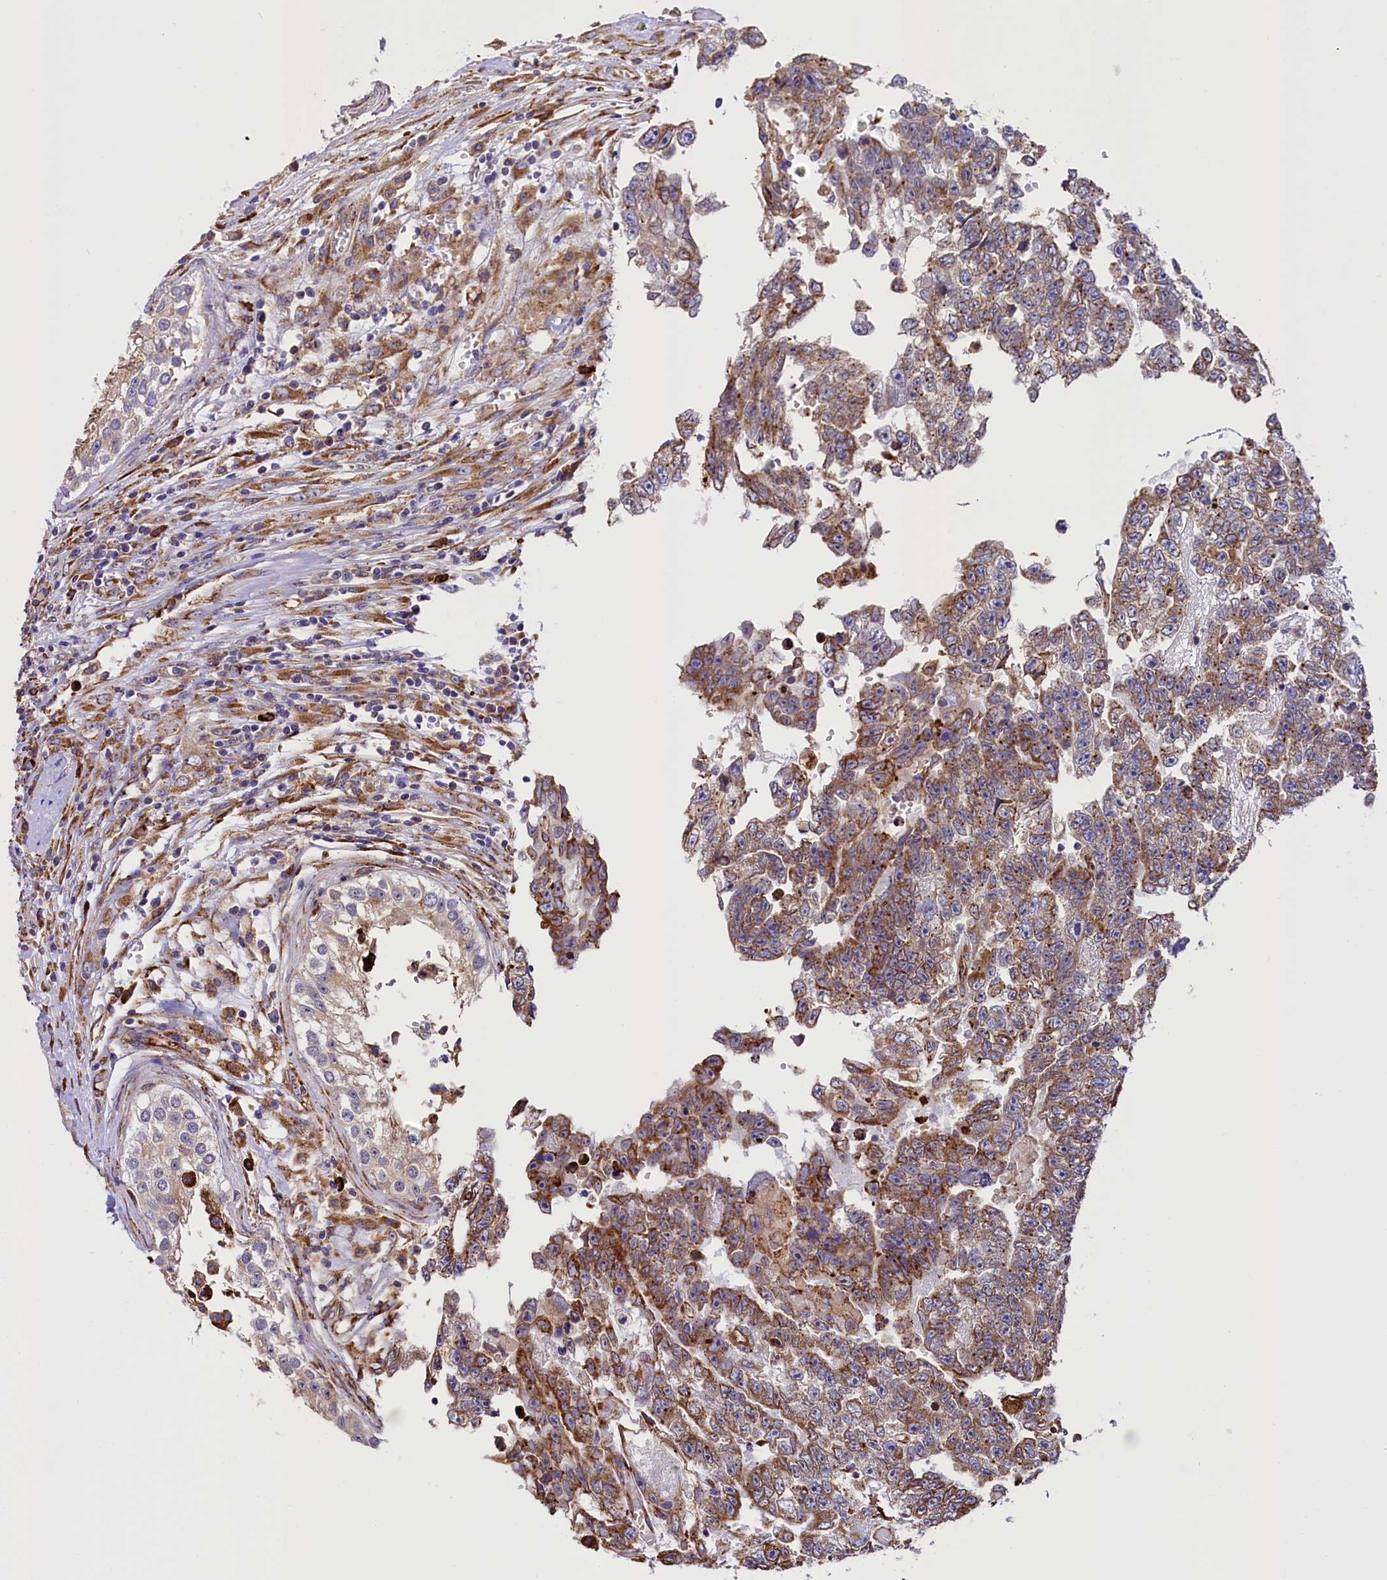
{"staining": {"intensity": "moderate", "quantity": "25%-75%", "location": "cytoplasmic/membranous"}, "tissue": "testis cancer", "cell_type": "Tumor cells", "image_type": "cancer", "snomed": [{"axis": "morphology", "description": "Carcinoma, Embryonal, NOS"}, {"axis": "topography", "description": "Testis"}], "caption": "IHC of testis embryonal carcinoma reveals medium levels of moderate cytoplasmic/membranous staining in about 25%-75% of tumor cells.", "gene": "CAPS2", "patient": {"sex": "male", "age": 25}}